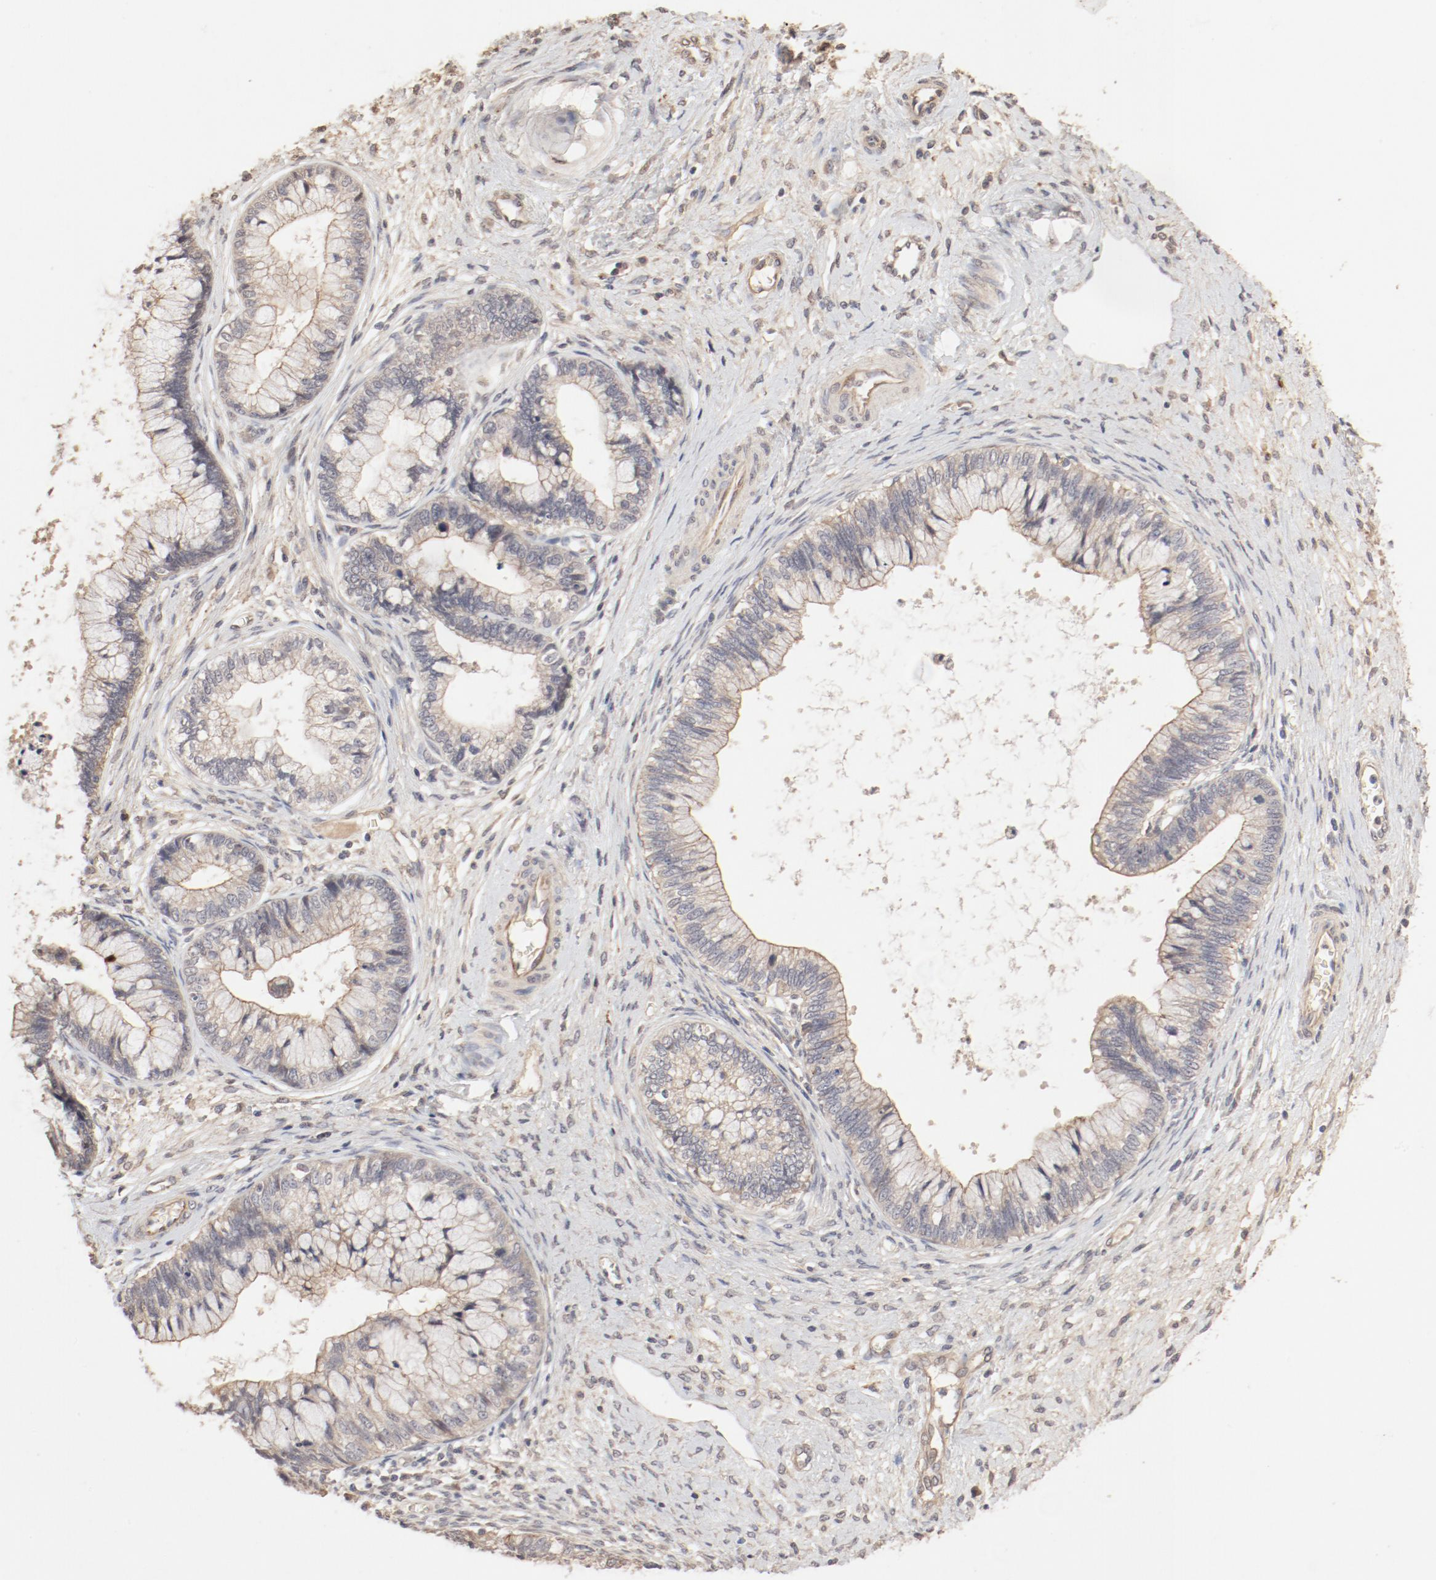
{"staining": {"intensity": "moderate", "quantity": ">75%", "location": "cytoplasmic/membranous"}, "tissue": "cervical cancer", "cell_type": "Tumor cells", "image_type": "cancer", "snomed": [{"axis": "morphology", "description": "Adenocarcinoma, NOS"}, {"axis": "topography", "description": "Cervix"}], "caption": "This image reveals IHC staining of cervical adenocarcinoma, with medium moderate cytoplasmic/membranous staining in about >75% of tumor cells.", "gene": "IL3RA", "patient": {"sex": "female", "age": 44}}